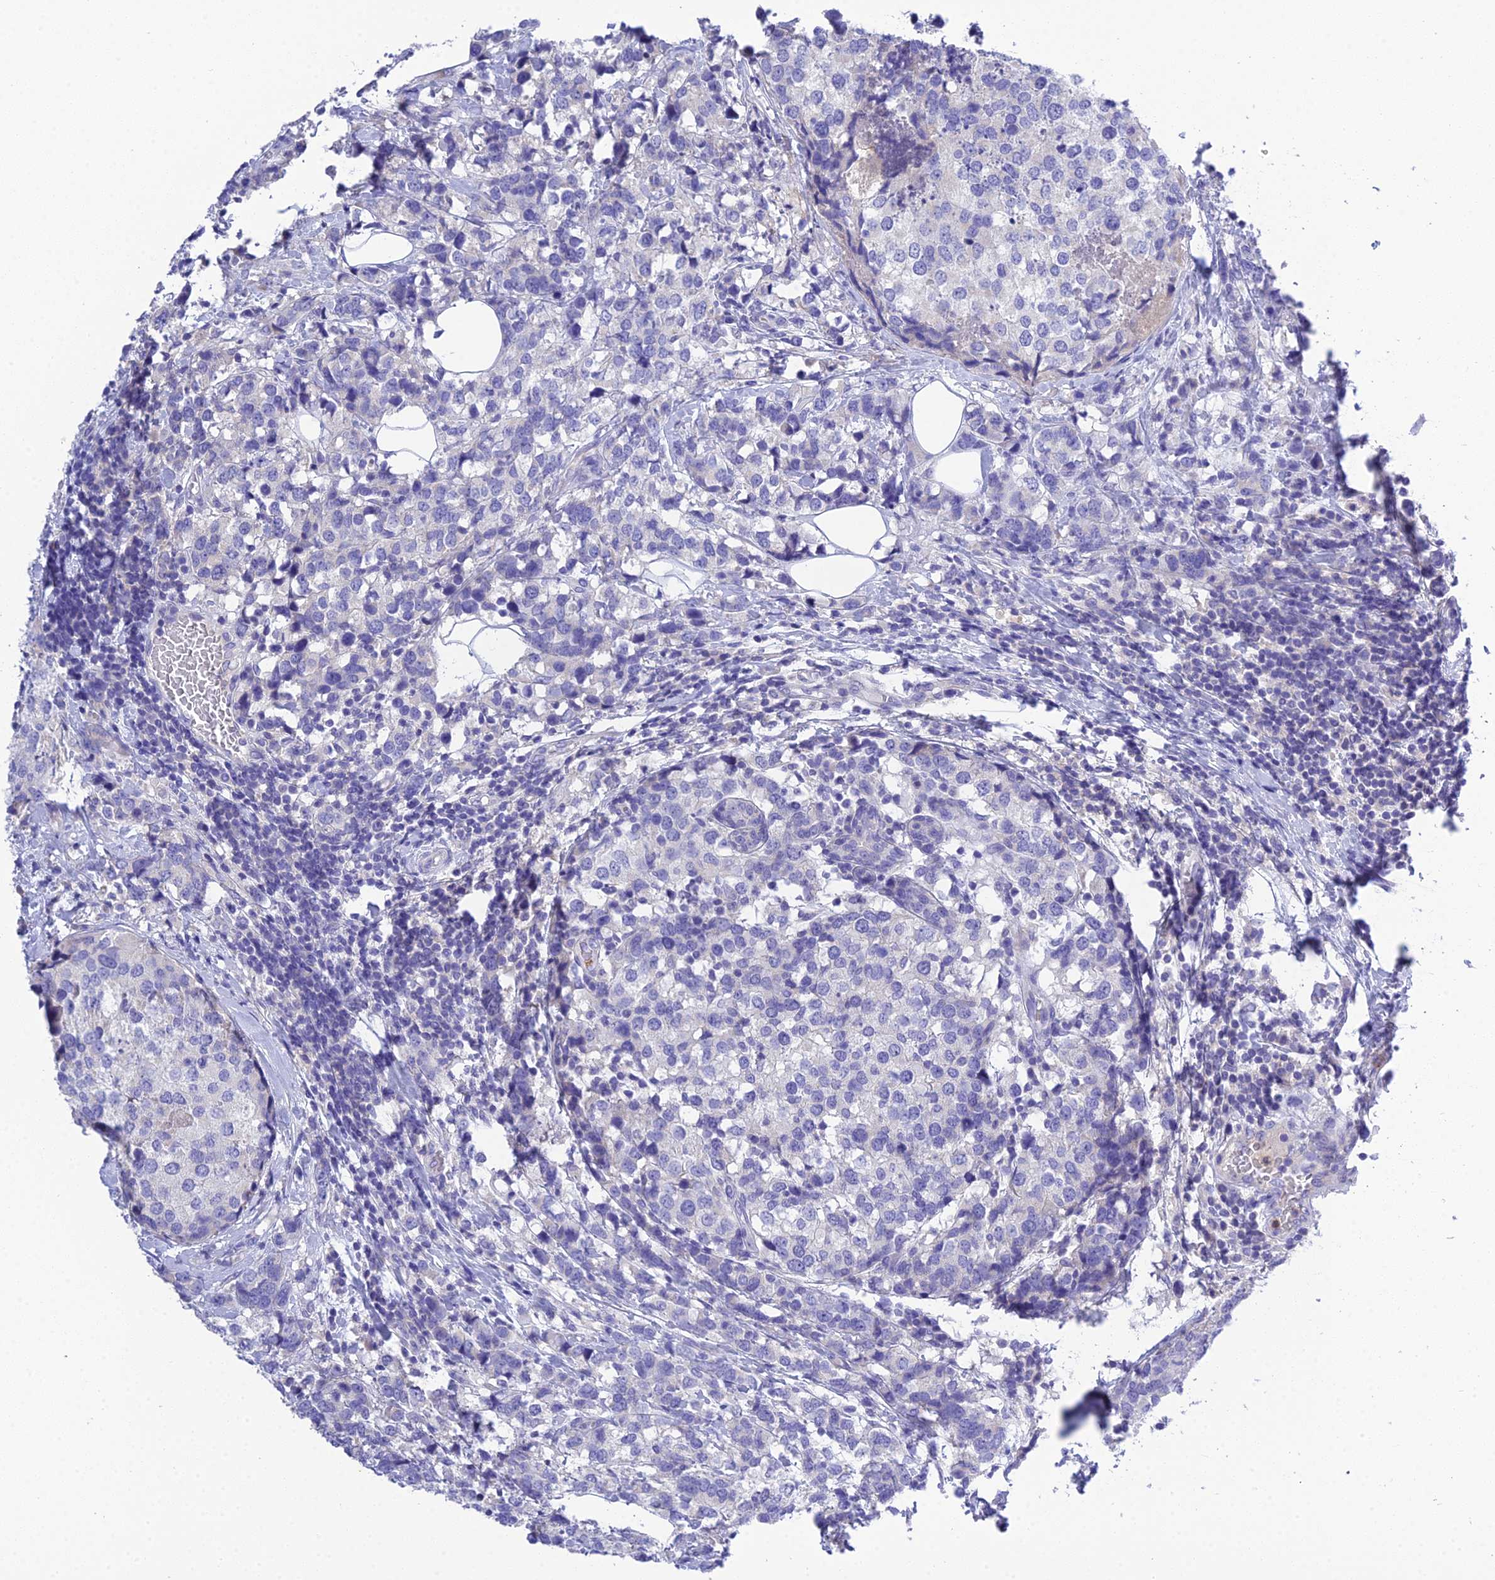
{"staining": {"intensity": "negative", "quantity": "none", "location": "none"}, "tissue": "breast cancer", "cell_type": "Tumor cells", "image_type": "cancer", "snomed": [{"axis": "morphology", "description": "Lobular carcinoma"}, {"axis": "topography", "description": "Breast"}], "caption": "Tumor cells are negative for brown protein staining in lobular carcinoma (breast). (Brightfield microscopy of DAB (3,3'-diaminobenzidine) immunohistochemistry at high magnification).", "gene": "KIAA0408", "patient": {"sex": "female", "age": 59}}